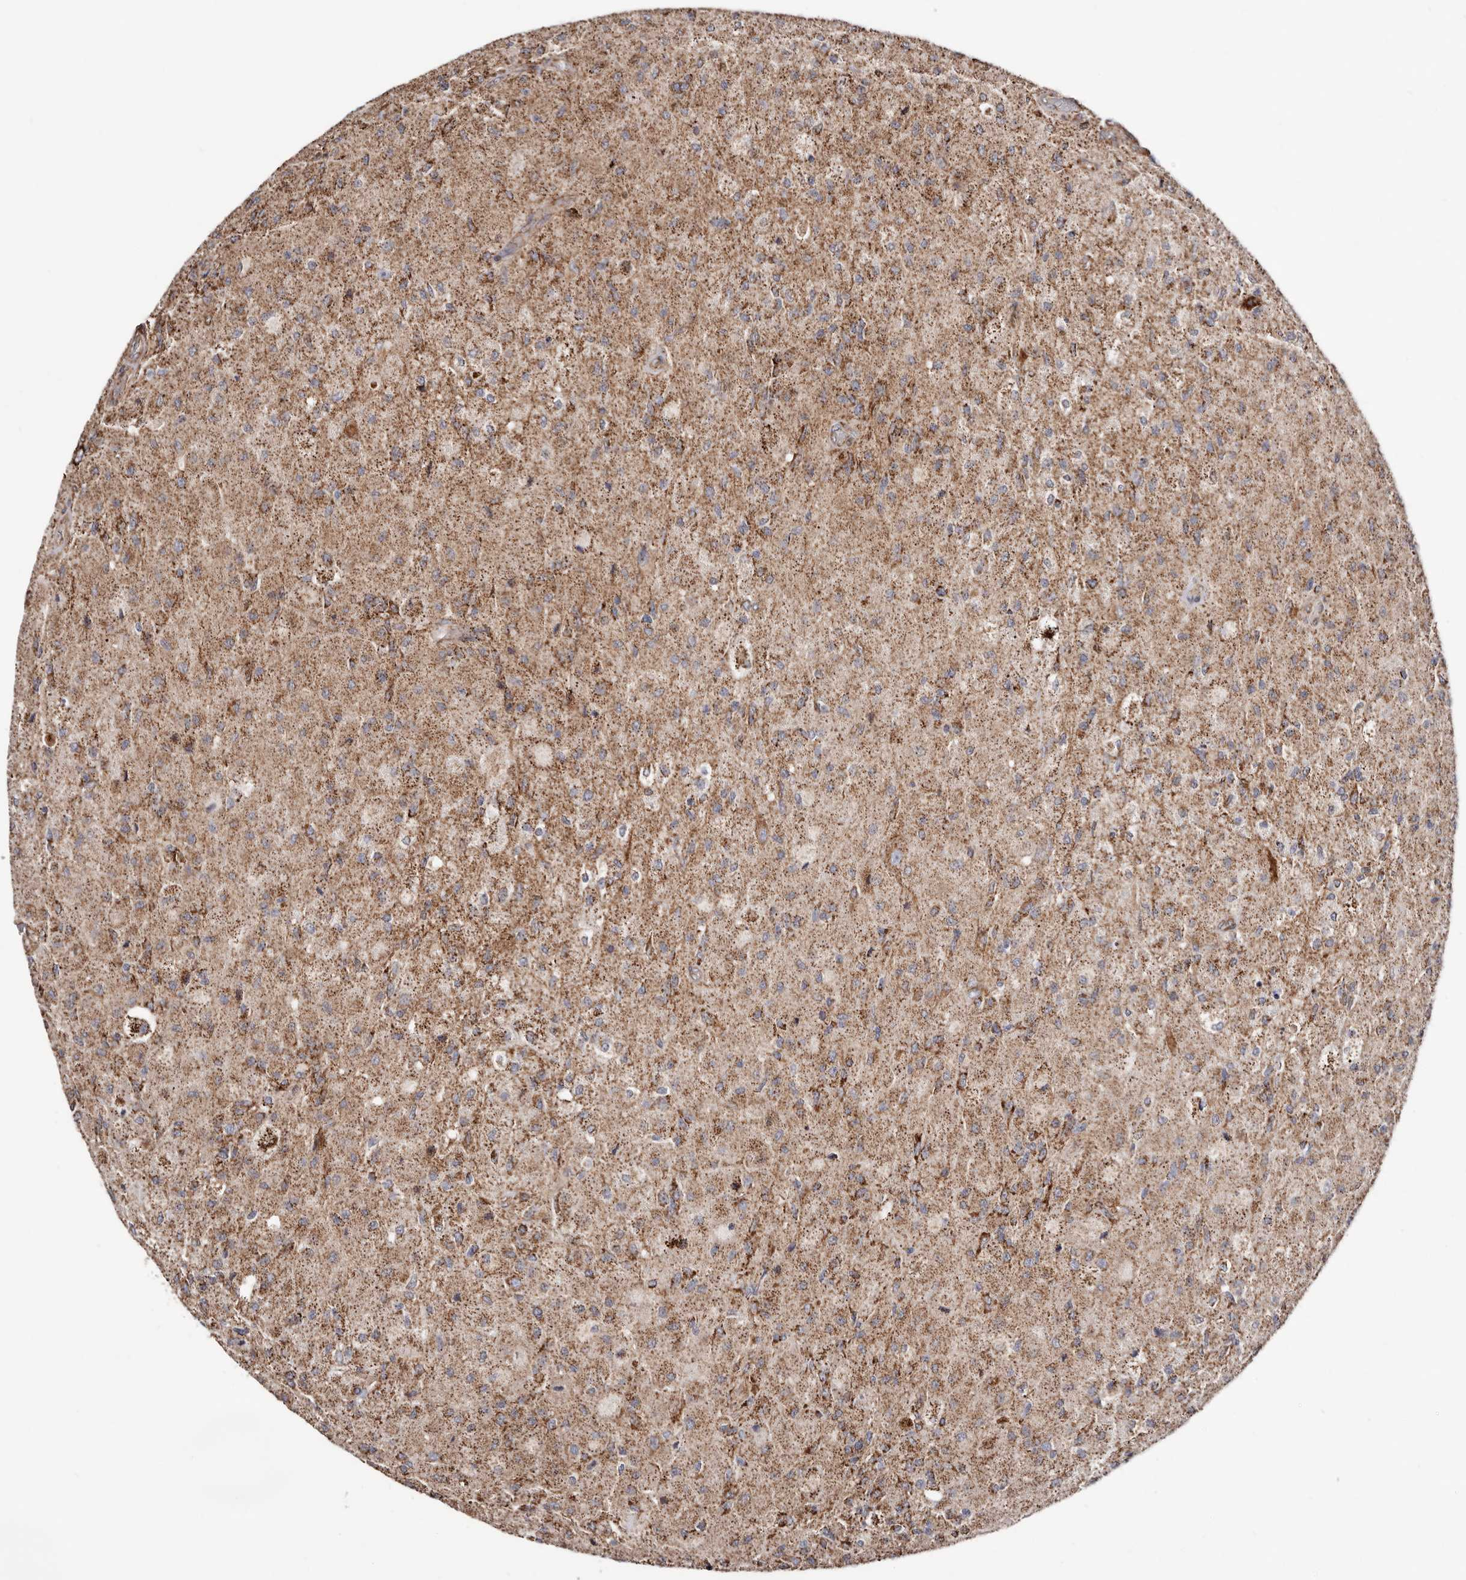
{"staining": {"intensity": "moderate", "quantity": "25%-75%", "location": "cytoplasmic/membranous"}, "tissue": "glioma", "cell_type": "Tumor cells", "image_type": "cancer", "snomed": [{"axis": "morphology", "description": "Normal tissue, NOS"}, {"axis": "morphology", "description": "Glioma, malignant, High grade"}, {"axis": "topography", "description": "Cerebral cortex"}], "caption": "An immunohistochemistry (IHC) image of tumor tissue is shown. Protein staining in brown highlights moderate cytoplasmic/membranous positivity in glioma within tumor cells.", "gene": "PRKACB", "patient": {"sex": "male", "age": 77}}